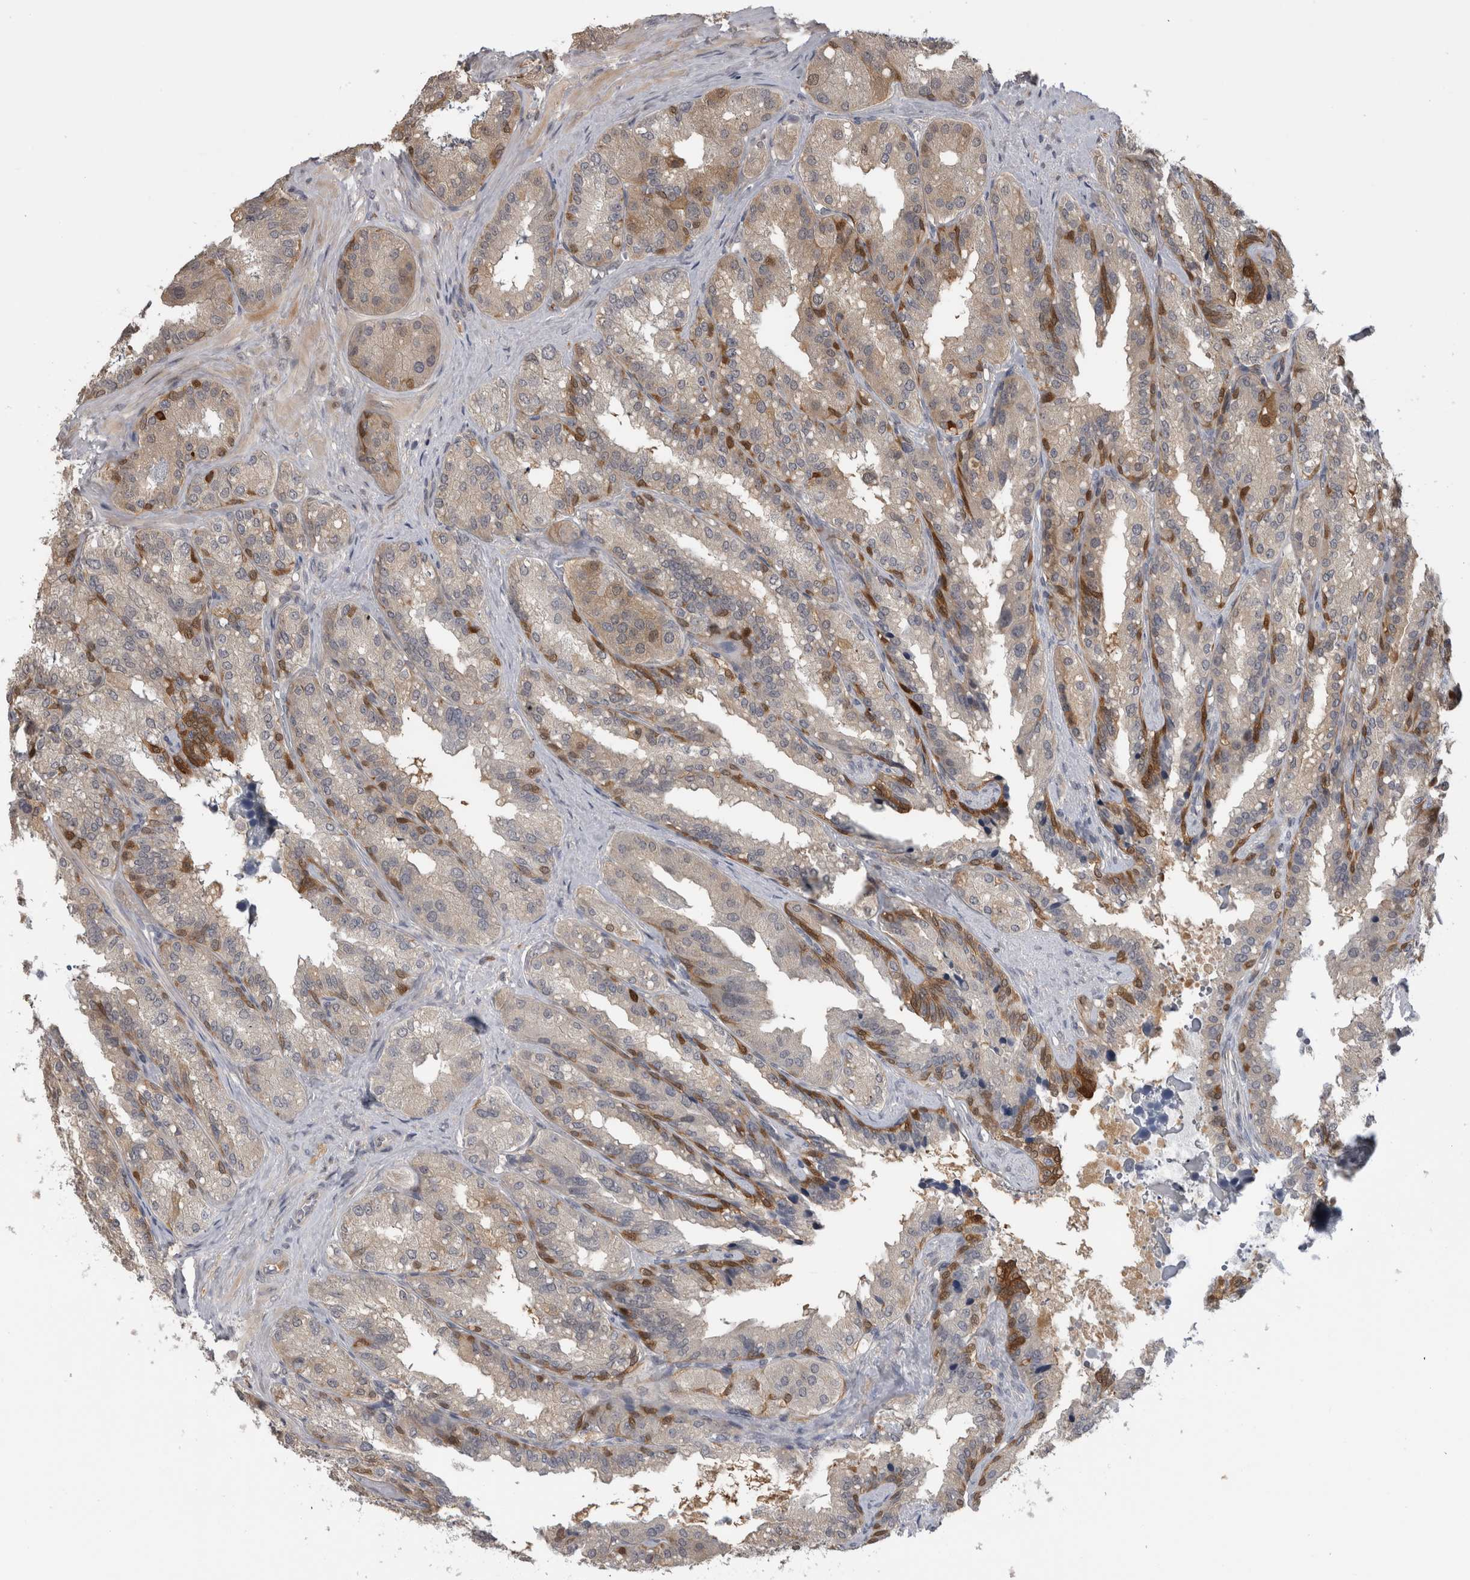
{"staining": {"intensity": "moderate", "quantity": "<25%", "location": "cytoplasmic/membranous"}, "tissue": "seminal vesicle", "cell_type": "Glandular cells", "image_type": "normal", "snomed": [{"axis": "morphology", "description": "Normal tissue, NOS"}, {"axis": "topography", "description": "Prostate"}, {"axis": "topography", "description": "Seminal veicle"}], "caption": "Human seminal vesicle stained with a brown dye displays moderate cytoplasmic/membranous positive expression in about <25% of glandular cells.", "gene": "USH1G", "patient": {"sex": "male", "age": 51}}